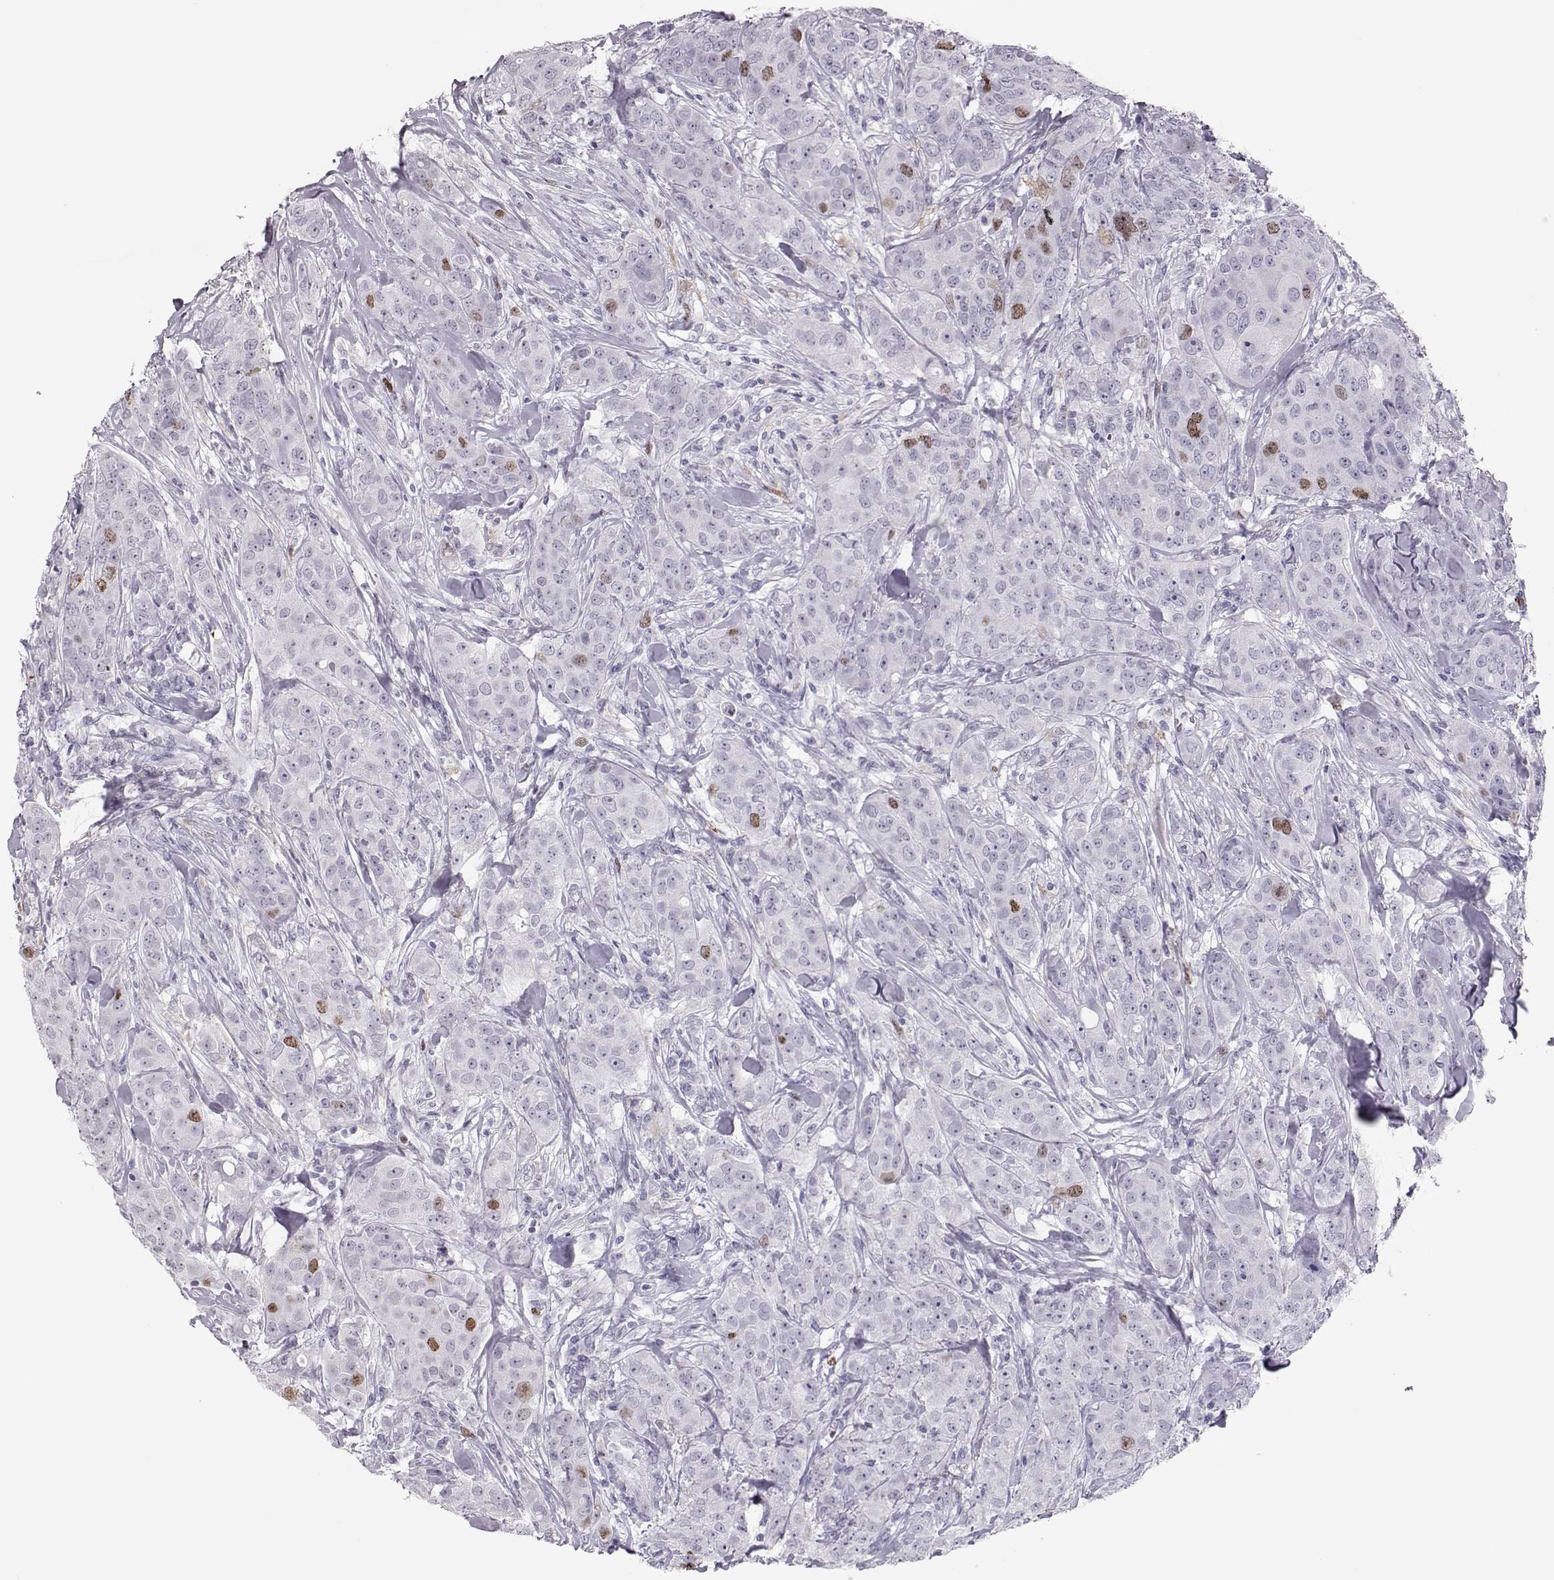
{"staining": {"intensity": "moderate", "quantity": "<25%", "location": "nuclear"}, "tissue": "breast cancer", "cell_type": "Tumor cells", "image_type": "cancer", "snomed": [{"axis": "morphology", "description": "Duct carcinoma"}, {"axis": "topography", "description": "Breast"}], "caption": "A micrograph of human breast cancer (infiltrating ductal carcinoma) stained for a protein shows moderate nuclear brown staining in tumor cells.", "gene": "SGO1", "patient": {"sex": "female", "age": 43}}